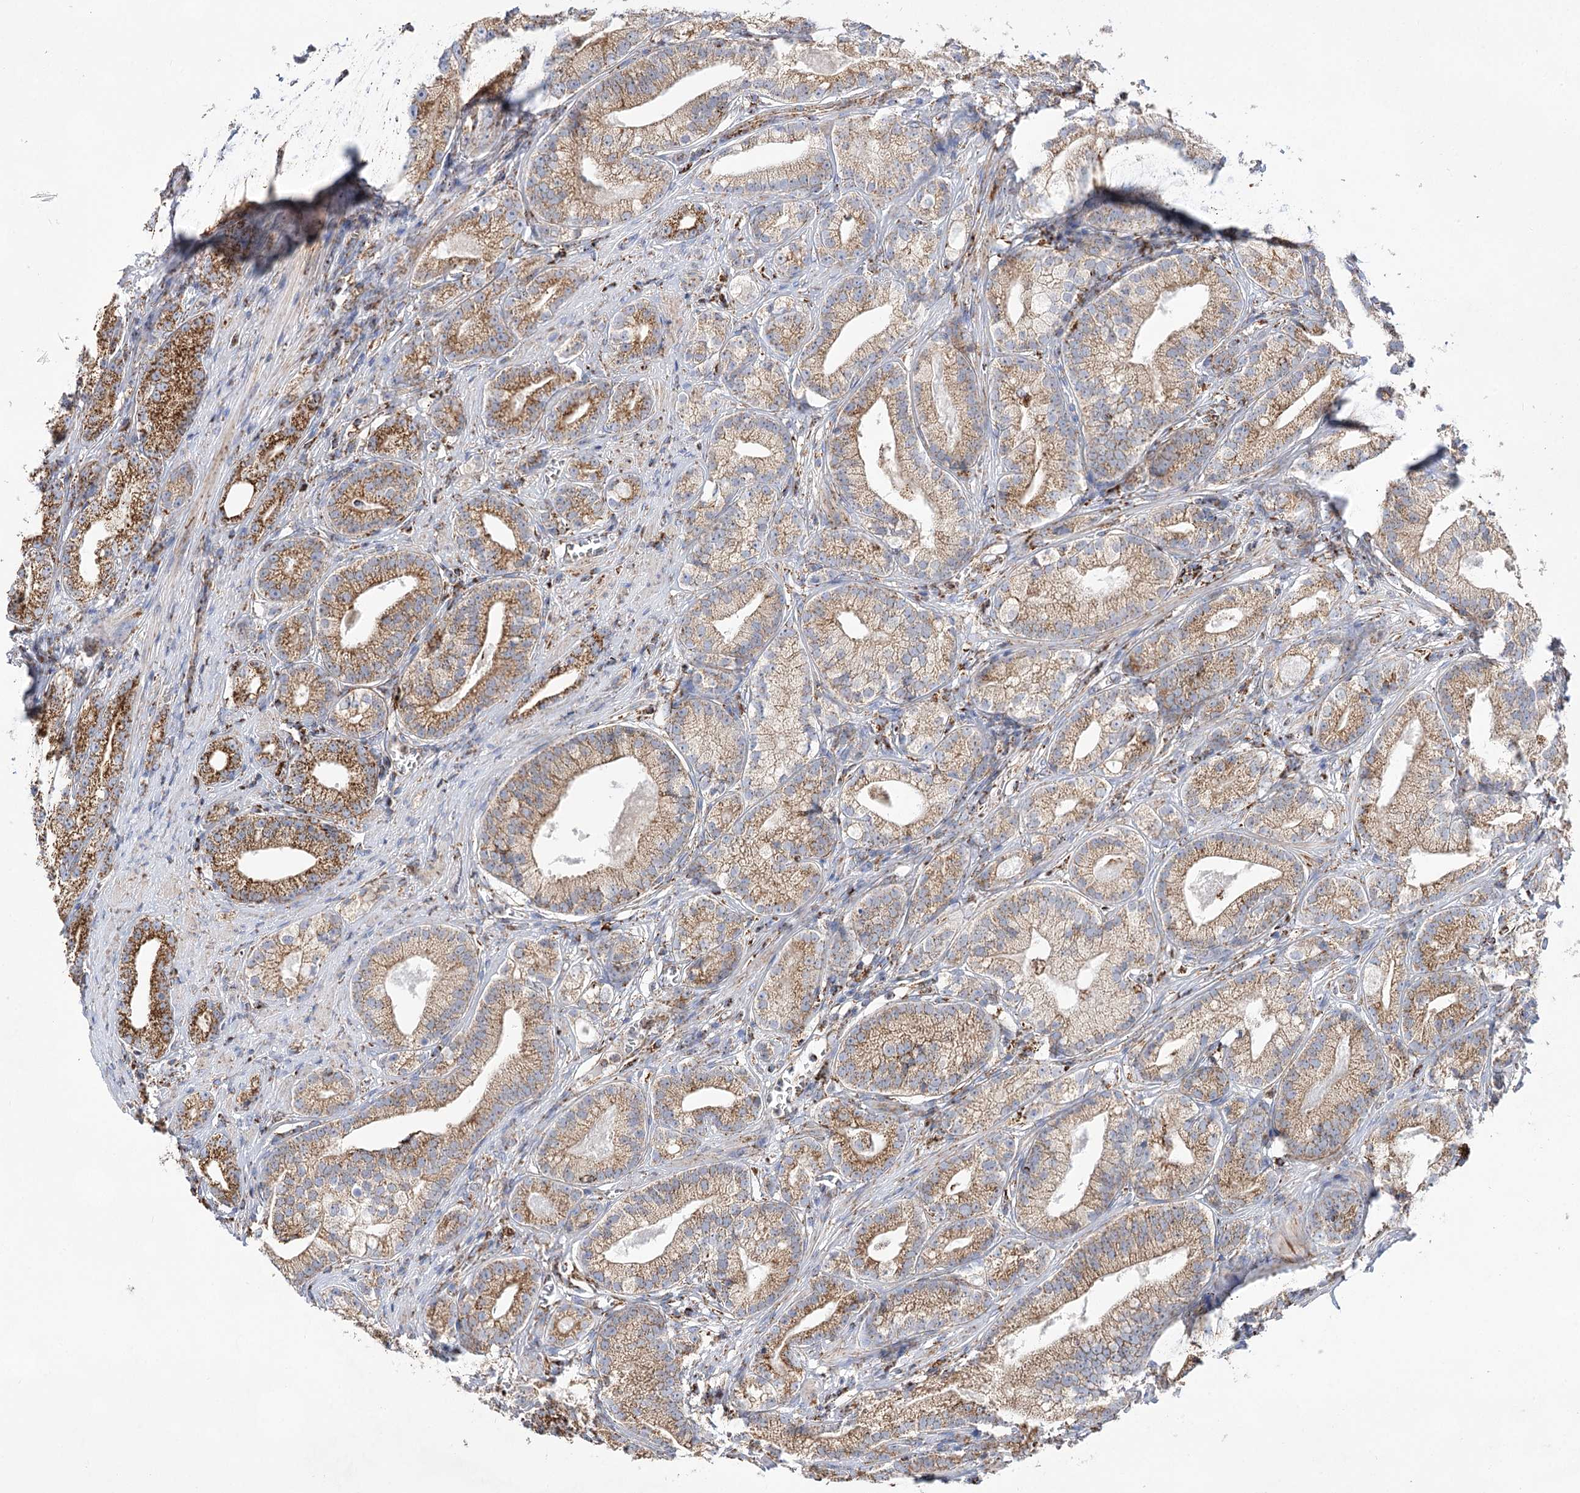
{"staining": {"intensity": "moderate", "quantity": ">75%", "location": "cytoplasmic/membranous"}, "tissue": "prostate cancer", "cell_type": "Tumor cells", "image_type": "cancer", "snomed": [{"axis": "morphology", "description": "Adenocarcinoma, High grade"}, {"axis": "topography", "description": "Prostate"}], "caption": "Immunohistochemistry of human prostate high-grade adenocarcinoma displays medium levels of moderate cytoplasmic/membranous expression in approximately >75% of tumor cells.", "gene": "NADK2", "patient": {"sex": "male", "age": 69}}